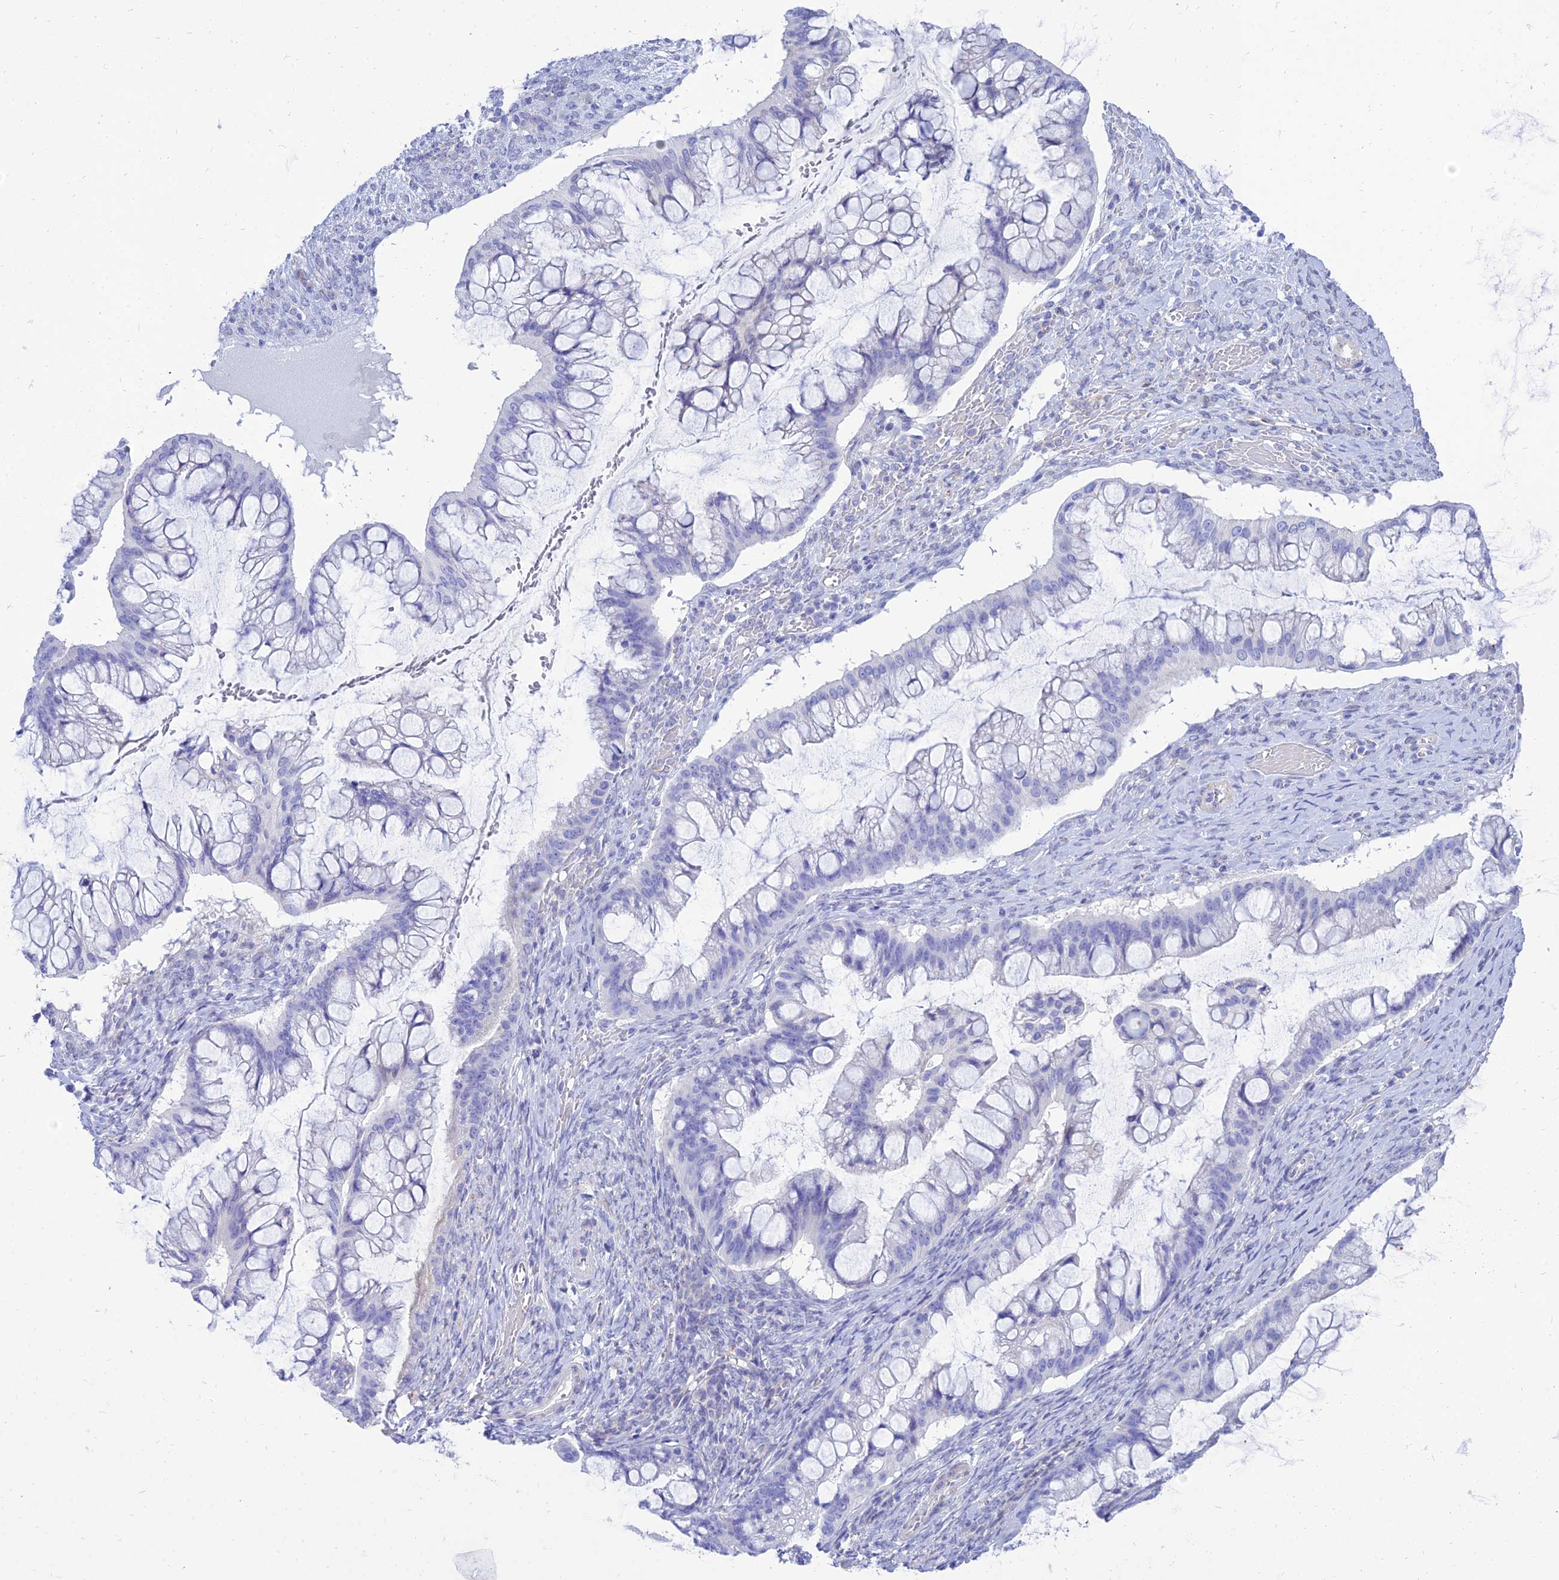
{"staining": {"intensity": "negative", "quantity": "none", "location": "none"}, "tissue": "ovarian cancer", "cell_type": "Tumor cells", "image_type": "cancer", "snomed": [{"axis": "morphology", "description": "Cystadenocarcinoma, mucinous, NOS"}, {"axis": "topography", "description": "Ovary"}], "caption": "This is an IHC image of mucinous cystadenocarcinoma (ovarian). There is no staining in tumor cells.", "gene": "TAC3", "patient": {"sex": "female", "age": 73}}